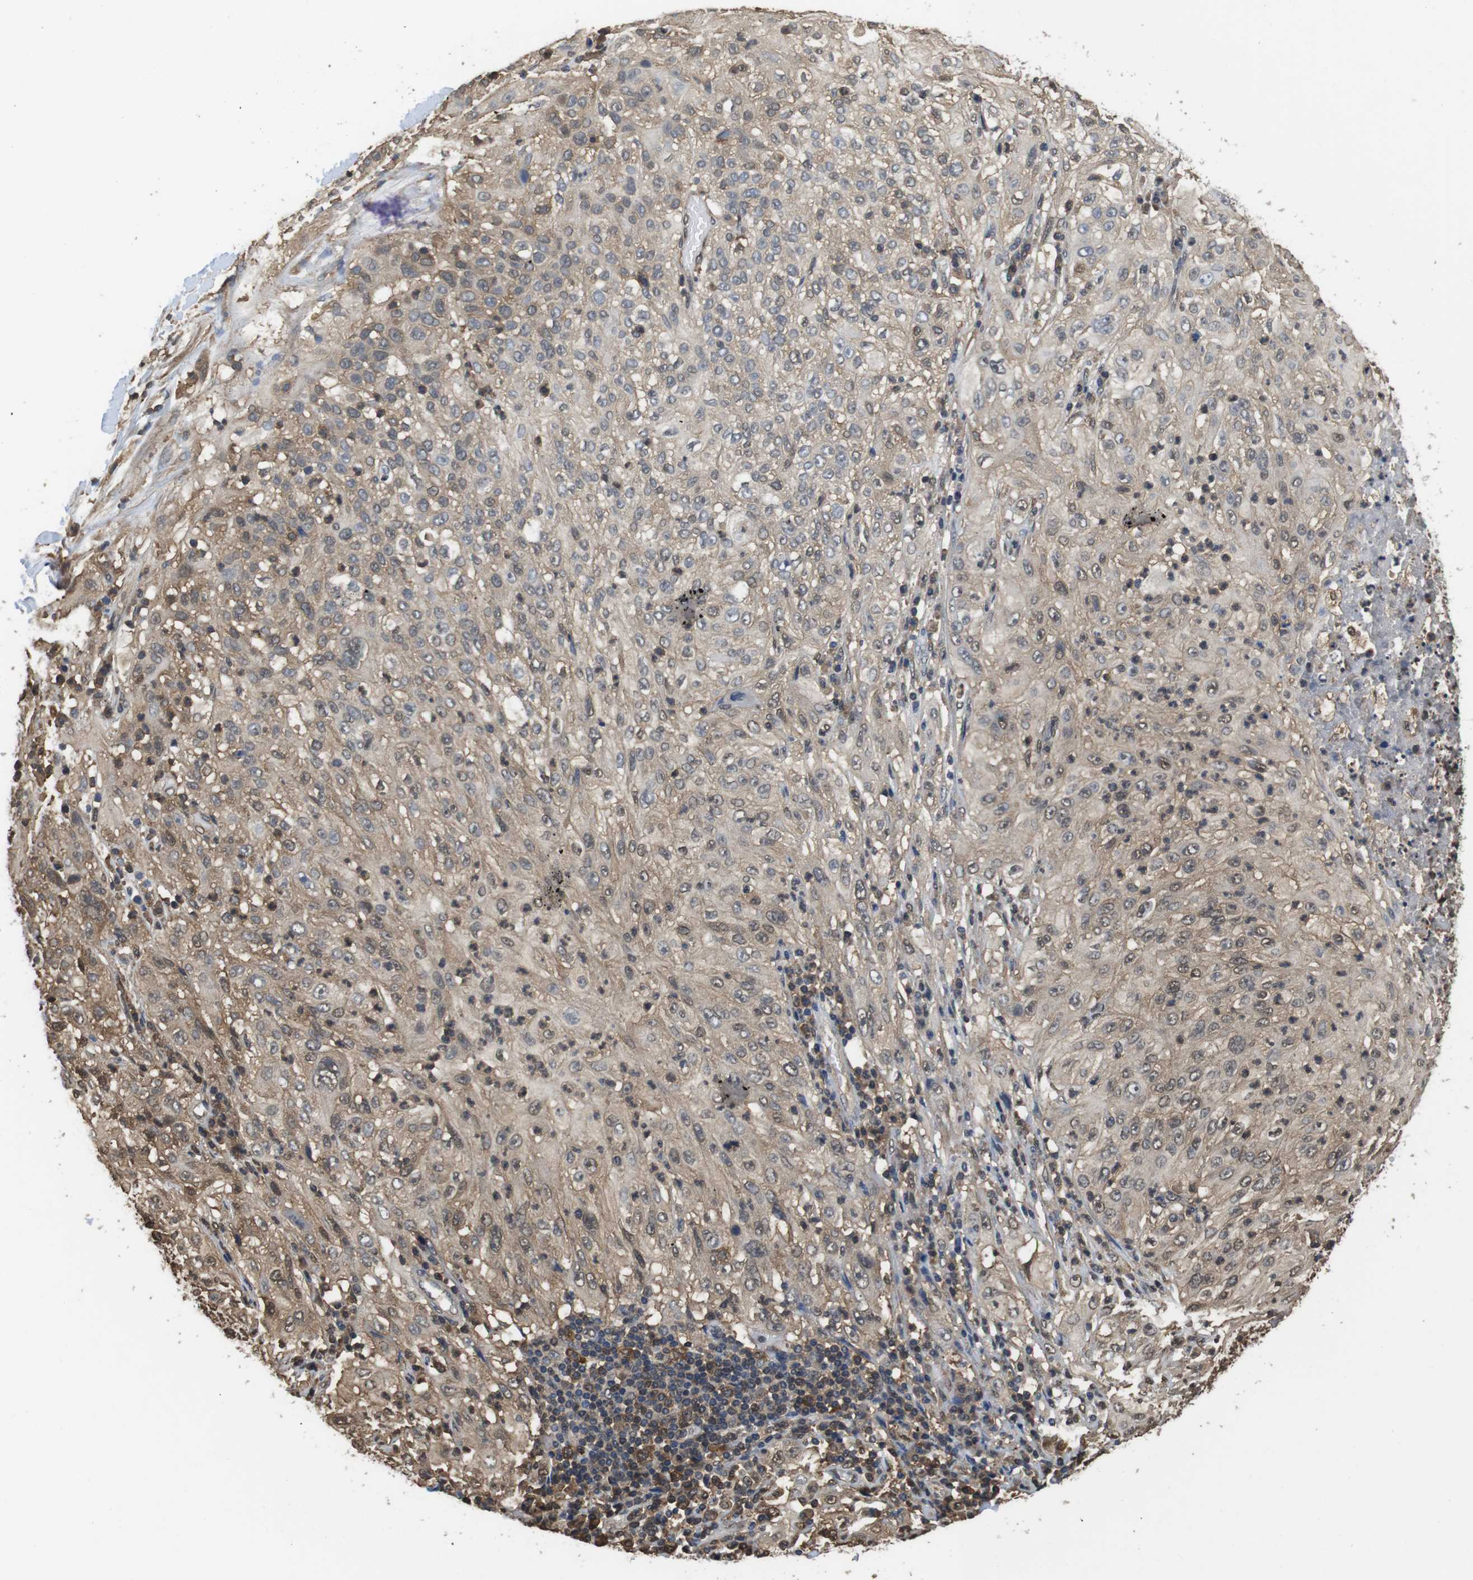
{"staining": {"intensity": "weak", "quantity": ">75%", "location": "cytoplasmic/membranous,nuclear"}, "tissue": "lung cancer", "cell_type": "Tumor cells", "image_type": "cancer", "snomed": [{"axis": "morphology", "description": "Inflammation, NOS"}, {"axis": "morphology", "description": "Squamous cell carcinoma, NOS"}, {"axis": "topography", "description": "Lymph node"}, {"axis": "topography", "description": "Soft tissue"}, {"axis": "topography", "description": "Lung"}], "caption": "This micrograph reveals lung cancer stained with IHC to label a protein in brown. The cytoplasmic/membranous and nuclear of tumor cells show weak positivity for the protein. Nuclei are counter-stained blue.", "gene": "LDHA", "patient": {"sex": "male", "age": 66}}